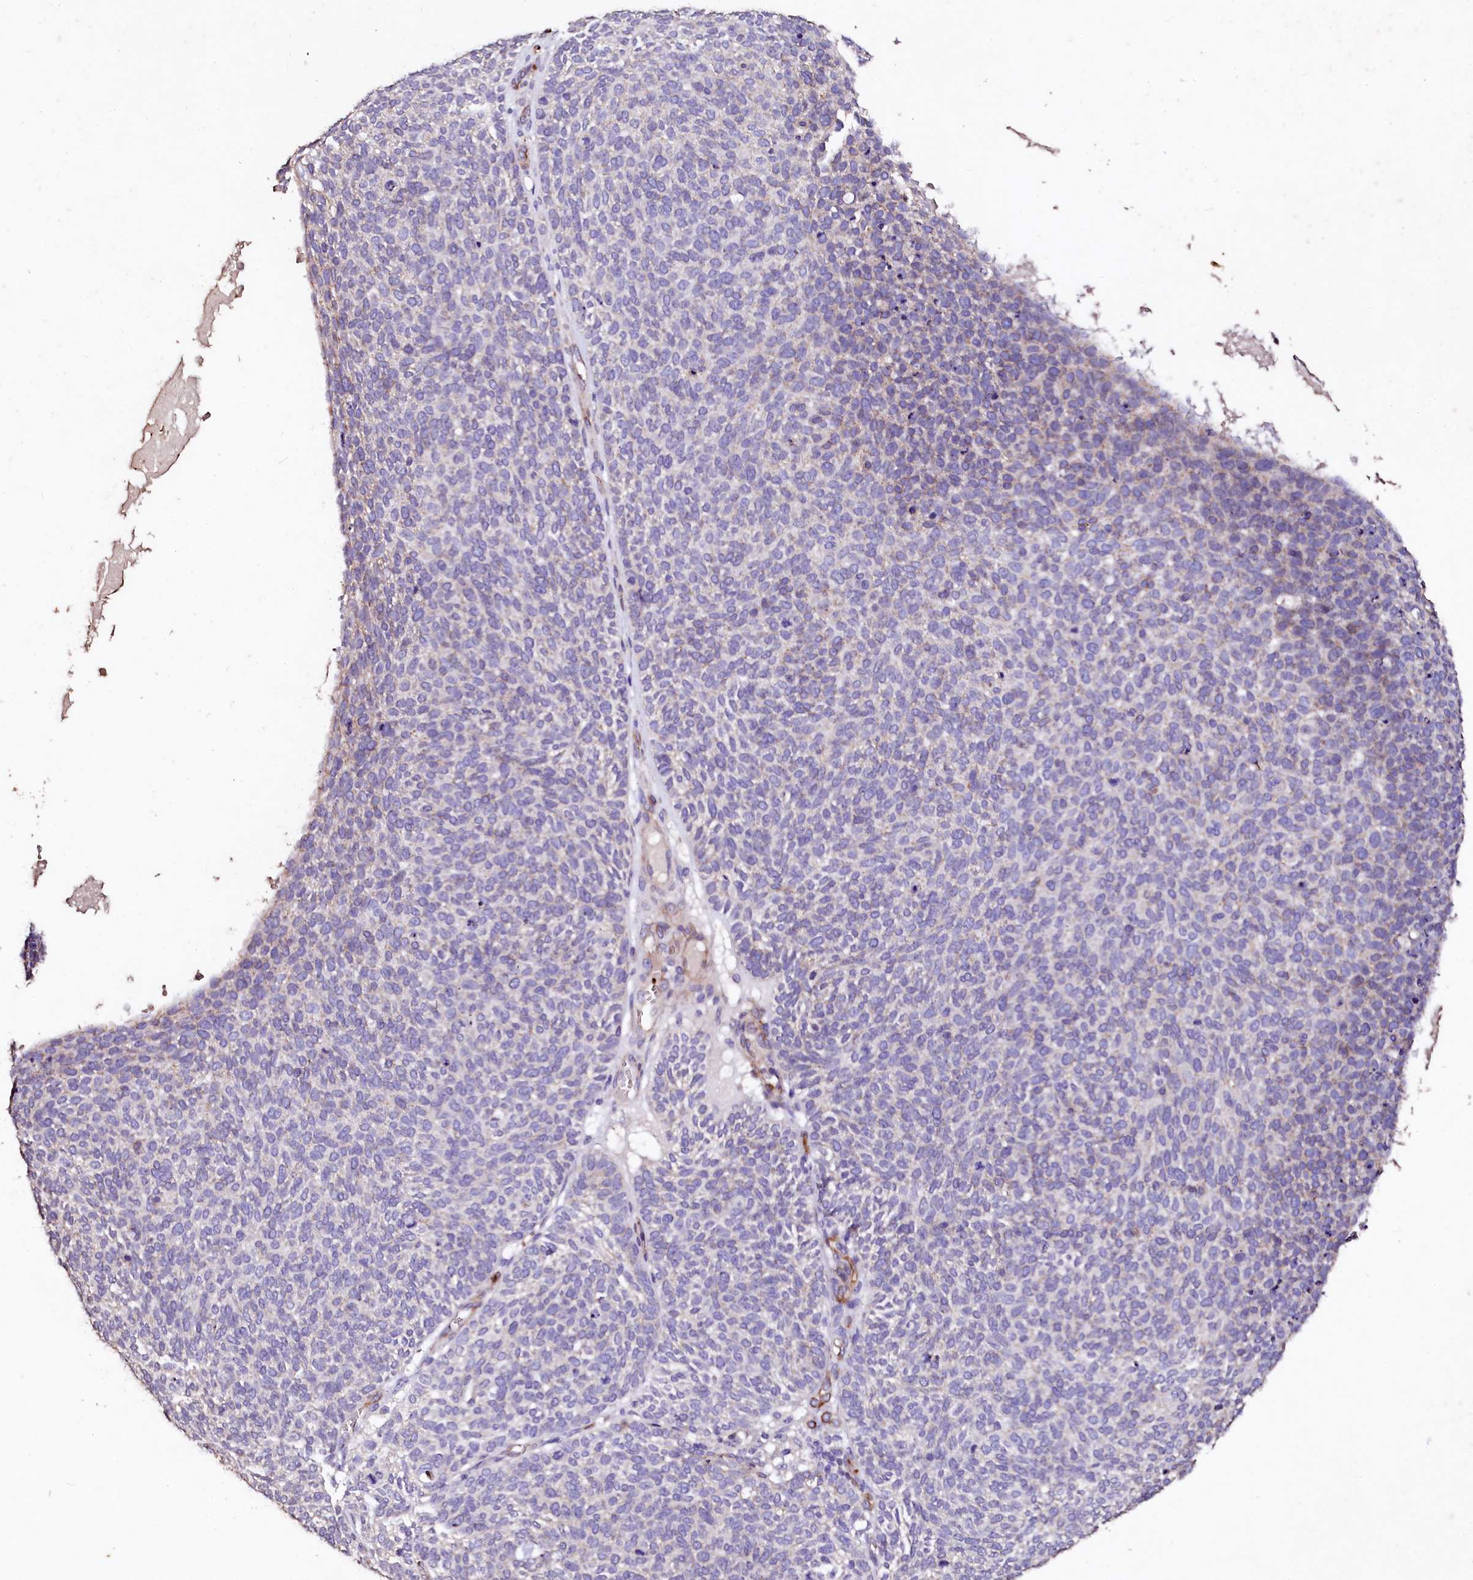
{"staining": {"intensity": "weak", "quantity": "<25%", "location": "cytoplasmic/membranous"}, "tissue": "skin cancer", "cell_type": "Tumor cells", "image_type": "cancer", "snomed": [{"axis": "morphology", "description": "Squamous cell carcinoma, NOS"}, {"axis": "topography", "description": "Skin"}], "caption": "This is an immunohistochemistry (IHC) photomicrograph of human skin cancer. There is no expression in tumor cells.", "gene": "VPS36", "patient": {"sex": "female", "age": 90}}